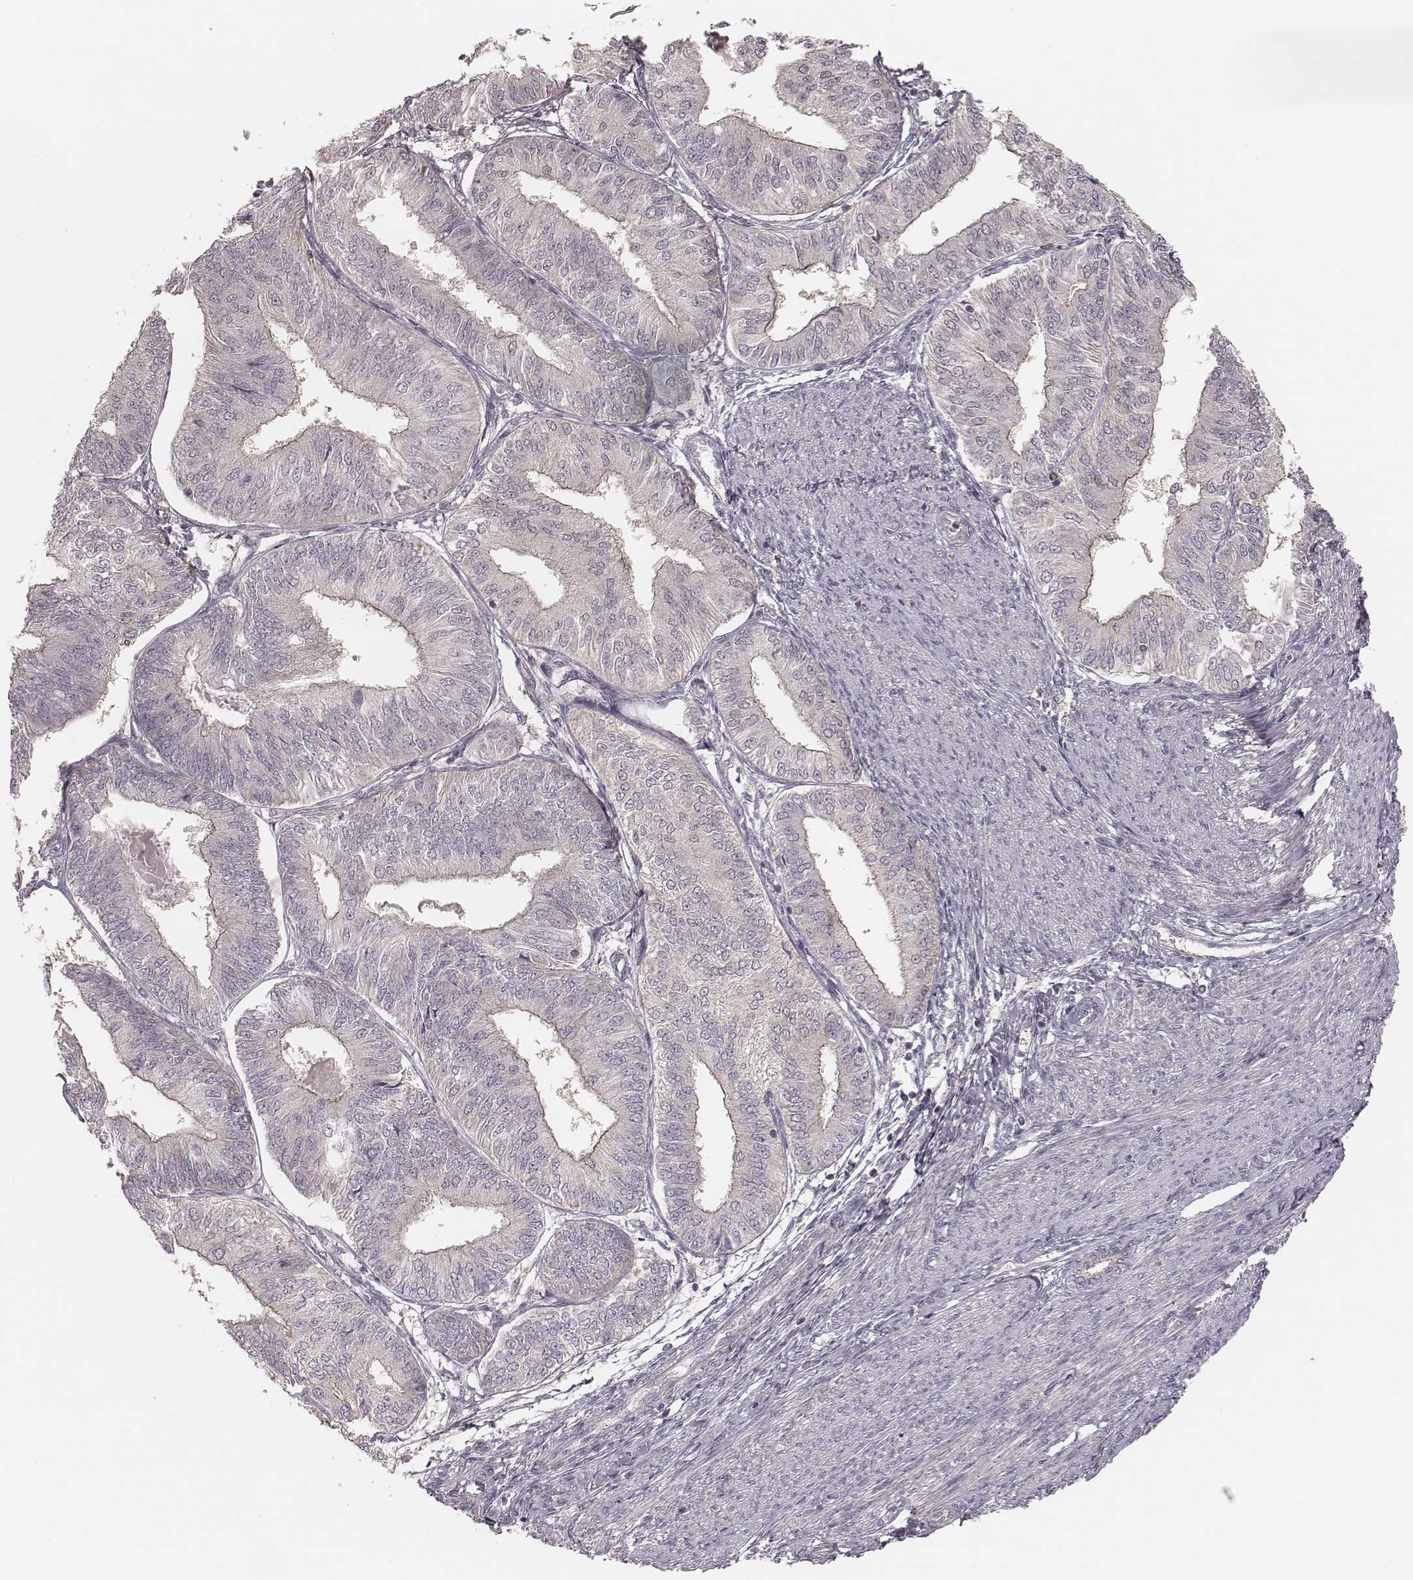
{"staining": {"intensity": "negative", "quantity": "none", "location": "none"}, "tissue": "endometrial cancer", "cell_type": "Tumor cells", "image_type": "cancer", "snomed": [{"axis": "morphology", "description": "Adenocarcinoma, NOS"}, {"axis": "topography", "description": "Endometrium"}], "caption": "Adenocarcinoma (endometrial) was stained to show a protein in brown. There is no significant staining in tumor cells.", "gene": "TDRD5", "patient": {"sex": "female", "age": 58}}